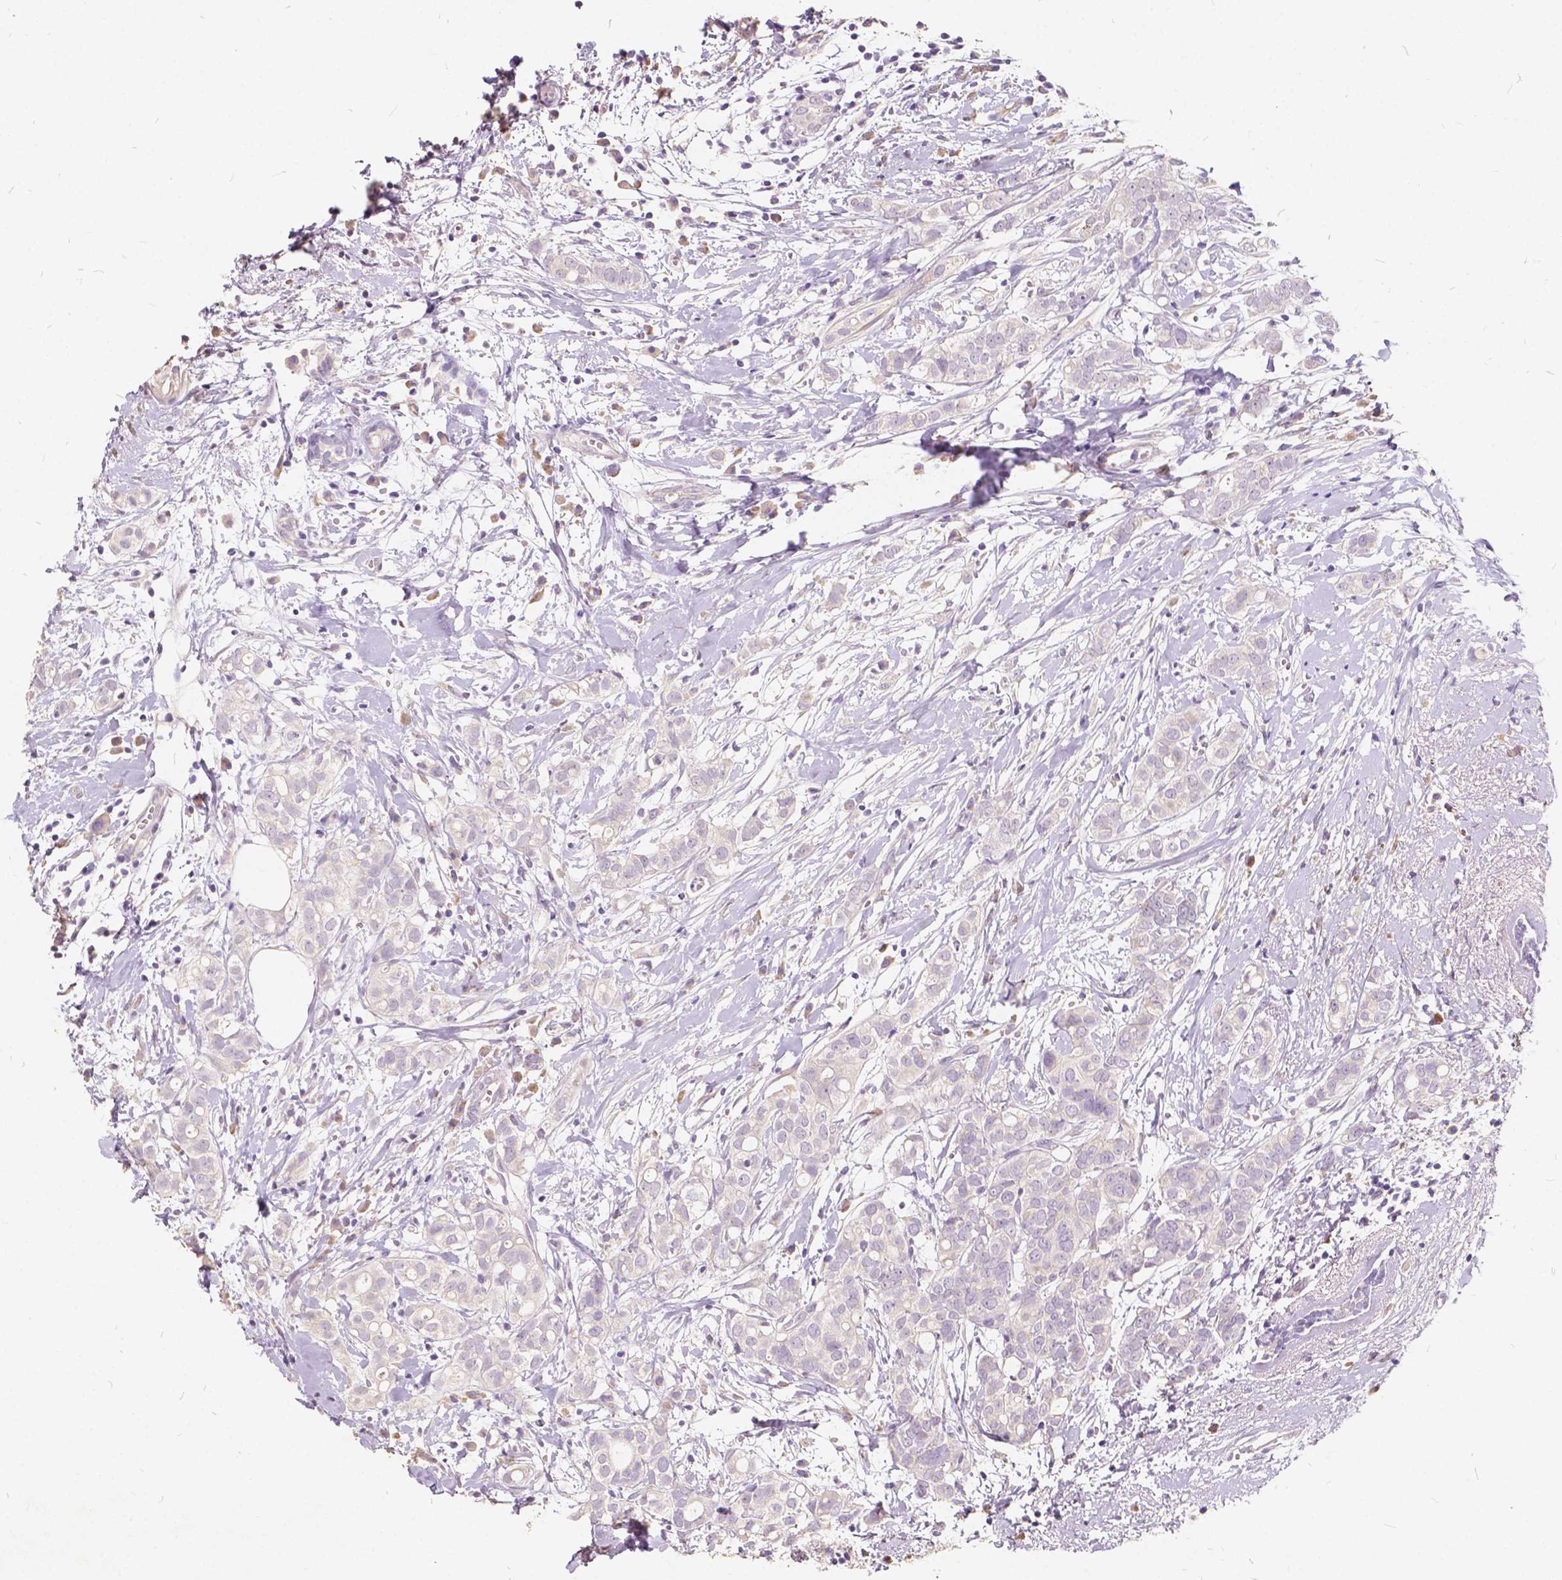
{"staining": {"intensity": "negative", "quantity": "none", "location": "none"}, "tissue": "breast cancer", "cell_type": "Tumor cells", "image_type": "cancer", "snomed": [{"axis": "morphology", "description": "Duct carcinoma"}, {"axis": "topography", "description": "Breast"}], "caption": "IHC image of neoplastic tissue: breast cancer stained with DAB shows no significant protein expression in tumor cells.", "gene": "SLC7A8", "patient": {"sex": "female", "age": 40}}